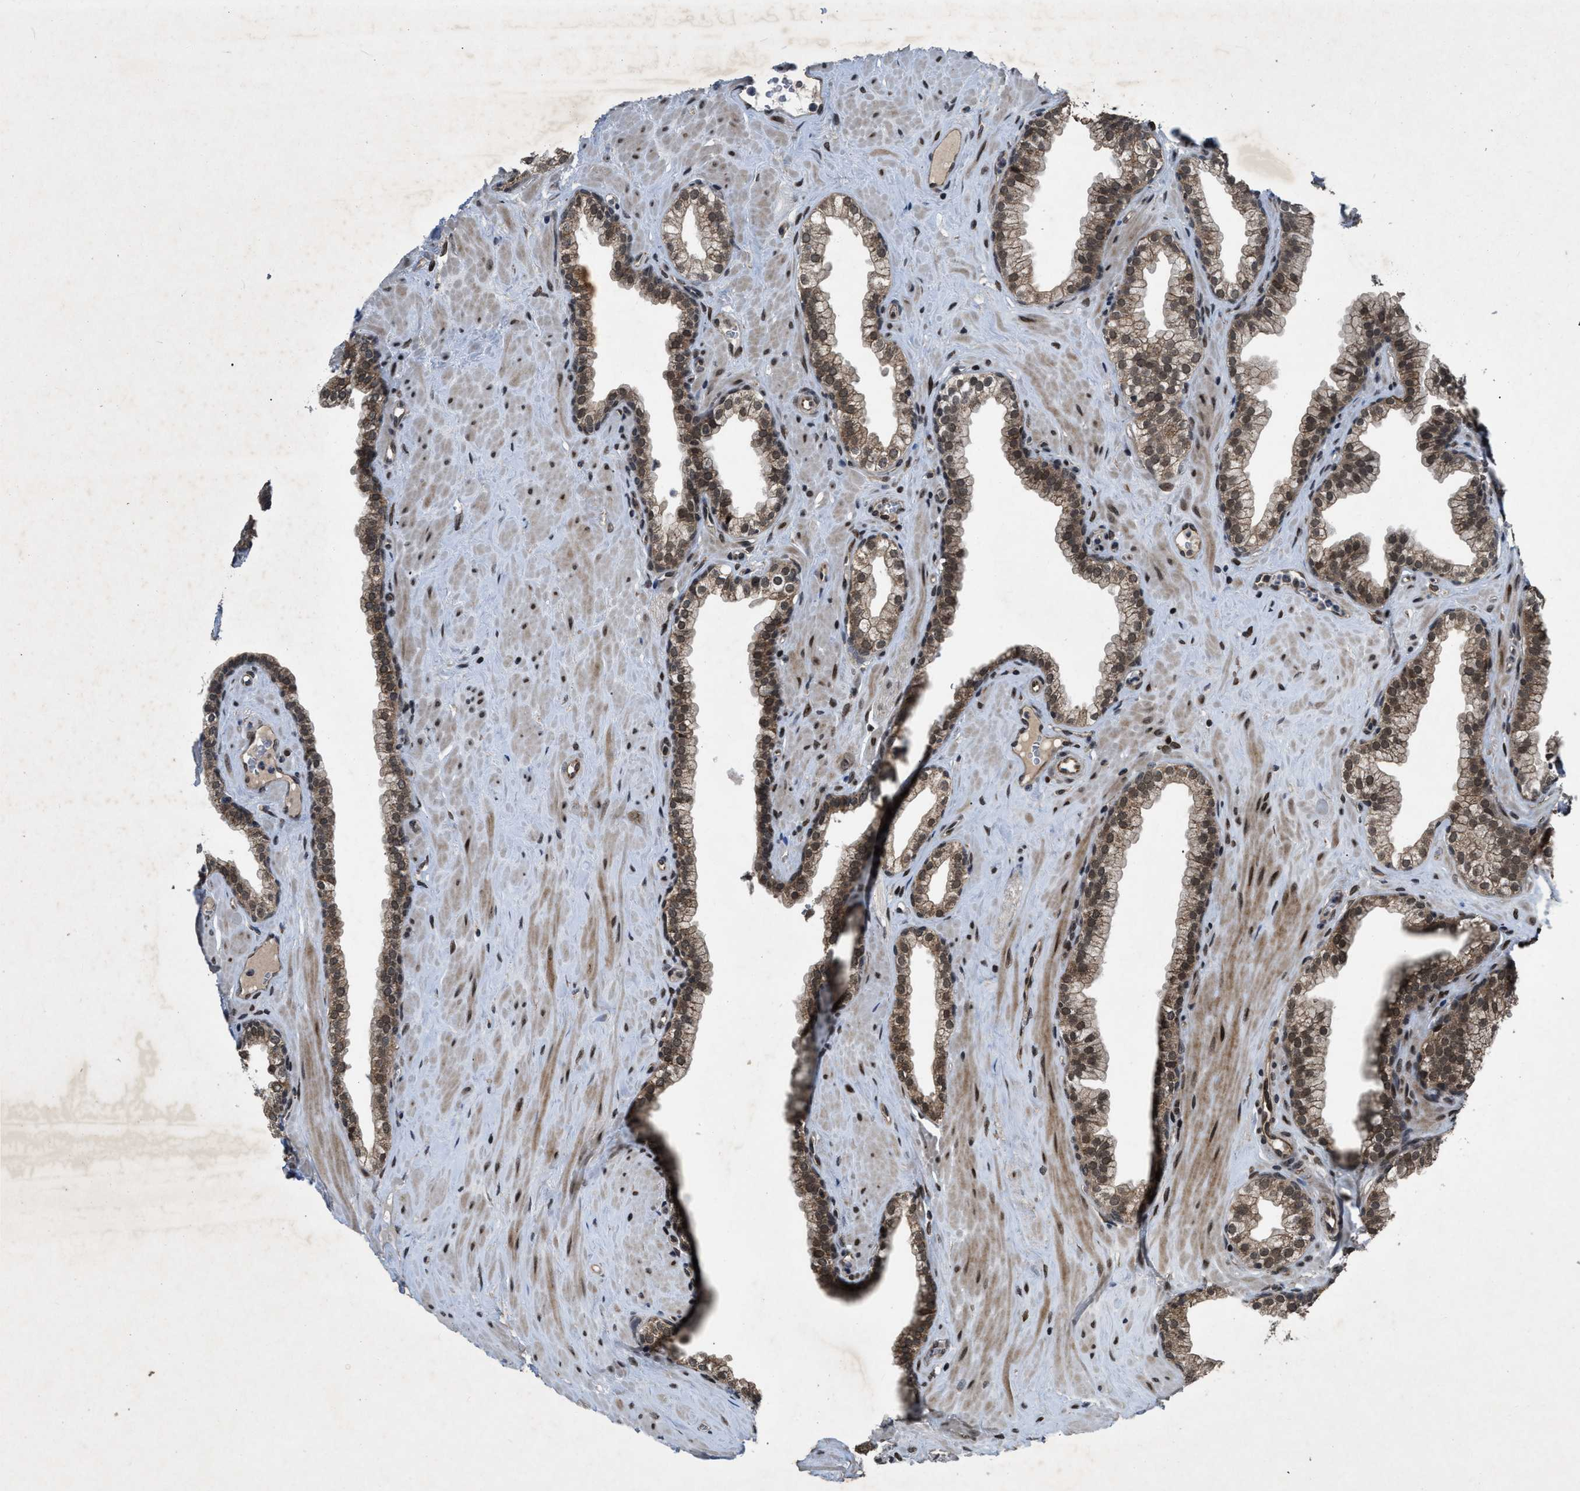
{"staining": {"intensity": "moderate", "quantity": "25%-75%", "location": "cytoplasmic/membranous,nuclear"}, "tissue": "prostate", "cell_type": "Glandular cells", "image_type": "normal", "snomed": [{"axis": "morphology", "description": "Normal tissue, NOS"}, {"axis": "morphology", "description": "Urothelial carcinoma, Low grade"}, {"axis": "topography", "description": "Urinary bladder"}, {"axis": "topography", "description": "Prostate"}], "caption": "An IHC histopathology image of normal tissue is shown. Protein staining in brown highlights moderate cytoplasmic/membranous,nuclear positivity in prostate within glandular cells. (DAB IHC, brown staining for protein, blue staining for nuclei).", "gene": "ZNHIT1", "patient": {"sex": "male", "age": 60}}